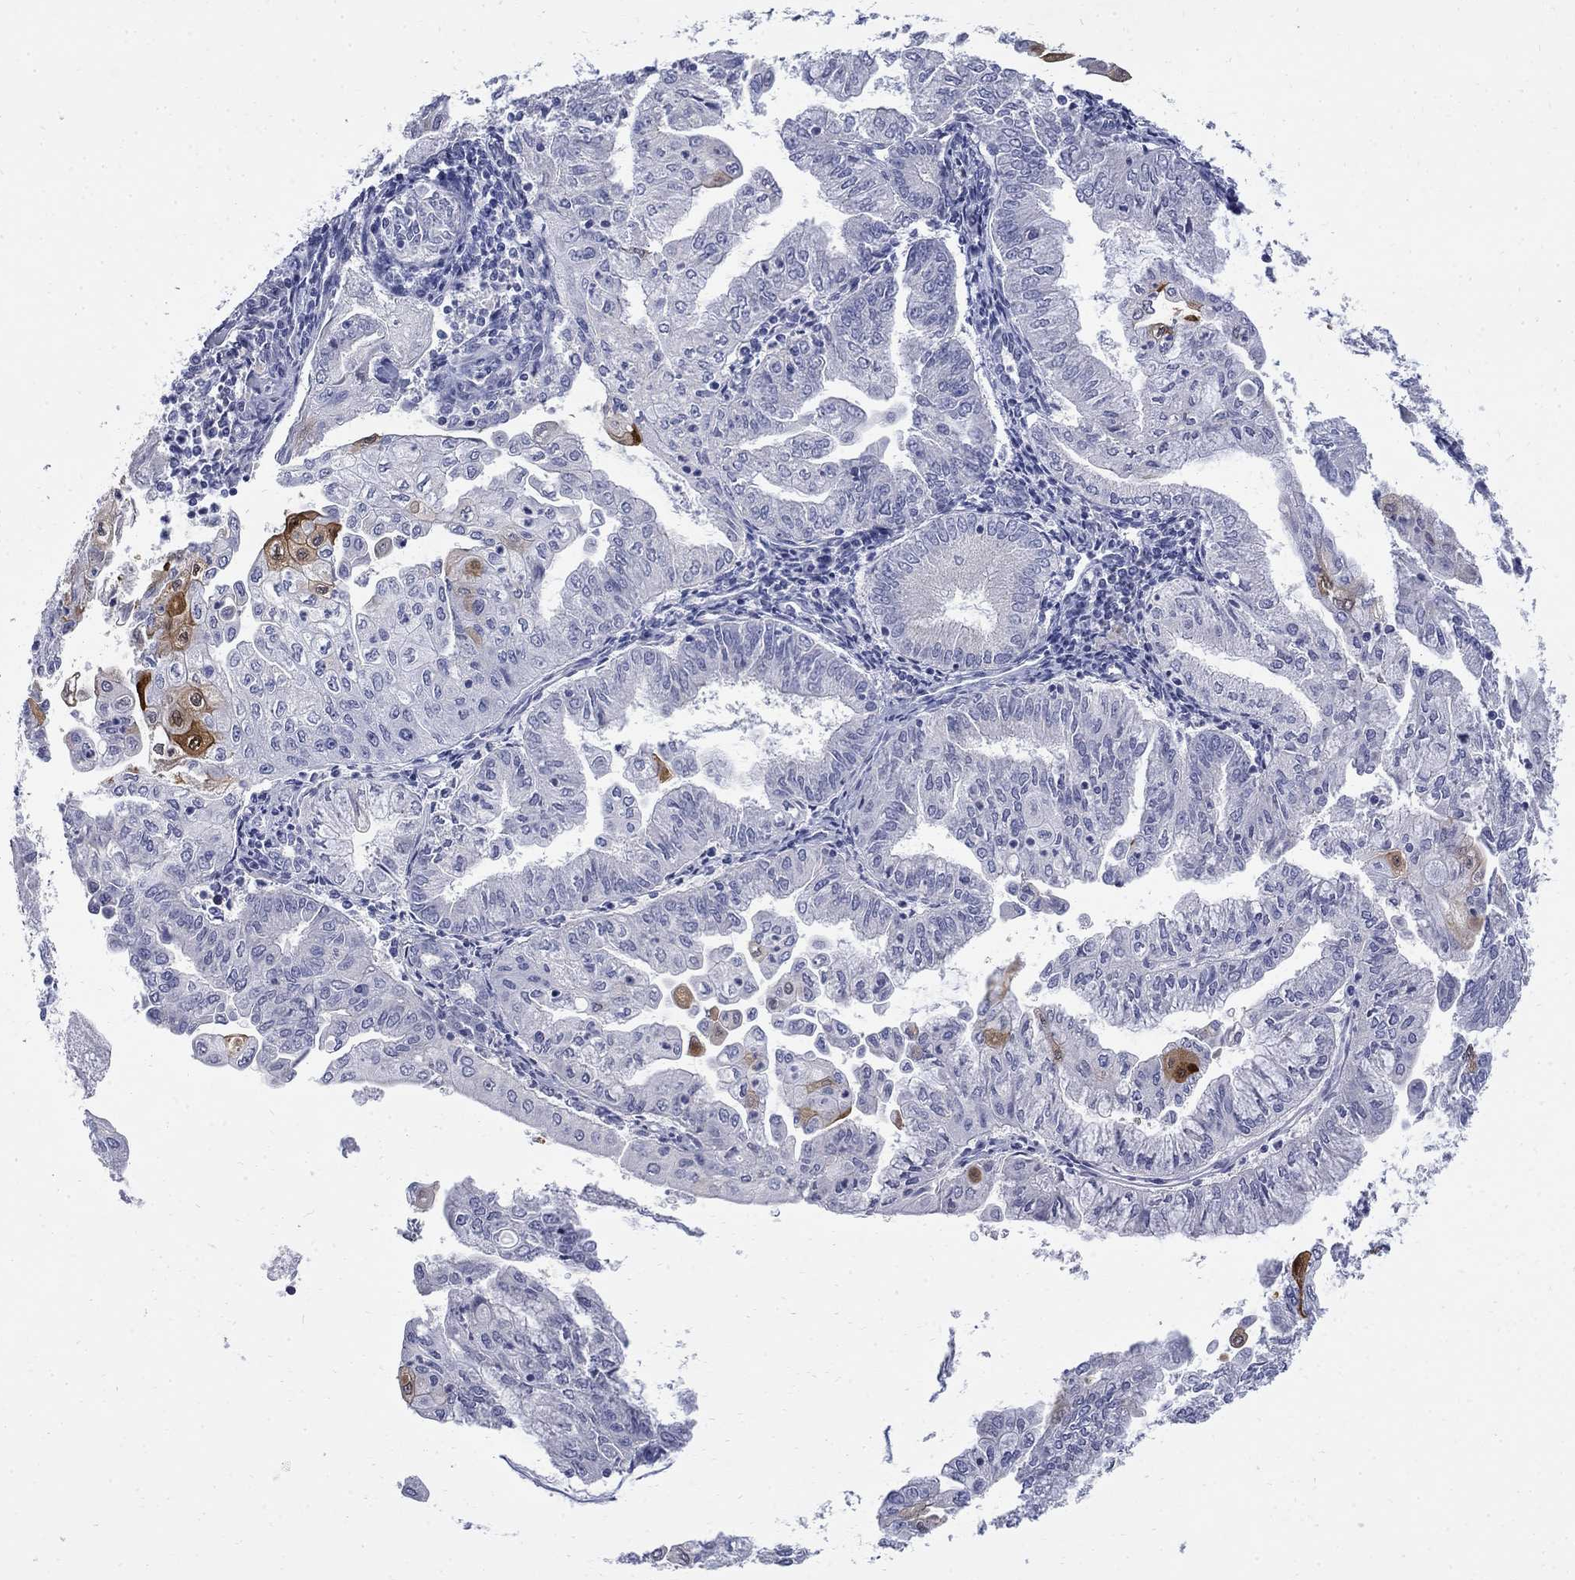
{"staining": {"intensity": "moderate", "quantity": "<25%", "location": "cytoplasmic/membranous"}, "tissue": "endometrial cancer", "cell_type": "Tumor cells", "image_type": "cancer", "snomed": [{"axis": "morphology", "description": "Adenocarcinoma, NOS"}, {"axis": "topography", "description": "Endometrium"}], "caption": "Immunohistochemical staining of human endometrial adenocarcinoma demonstrates low levels of moderate cytoplasmic/membranous protein expression in approximately <25% of tumor cells. The protein of interest is shown in brown color, while the nuclei are stained blue.", "gene": "SERPINB2", "patient": {"sex": "female", "age": 56}}